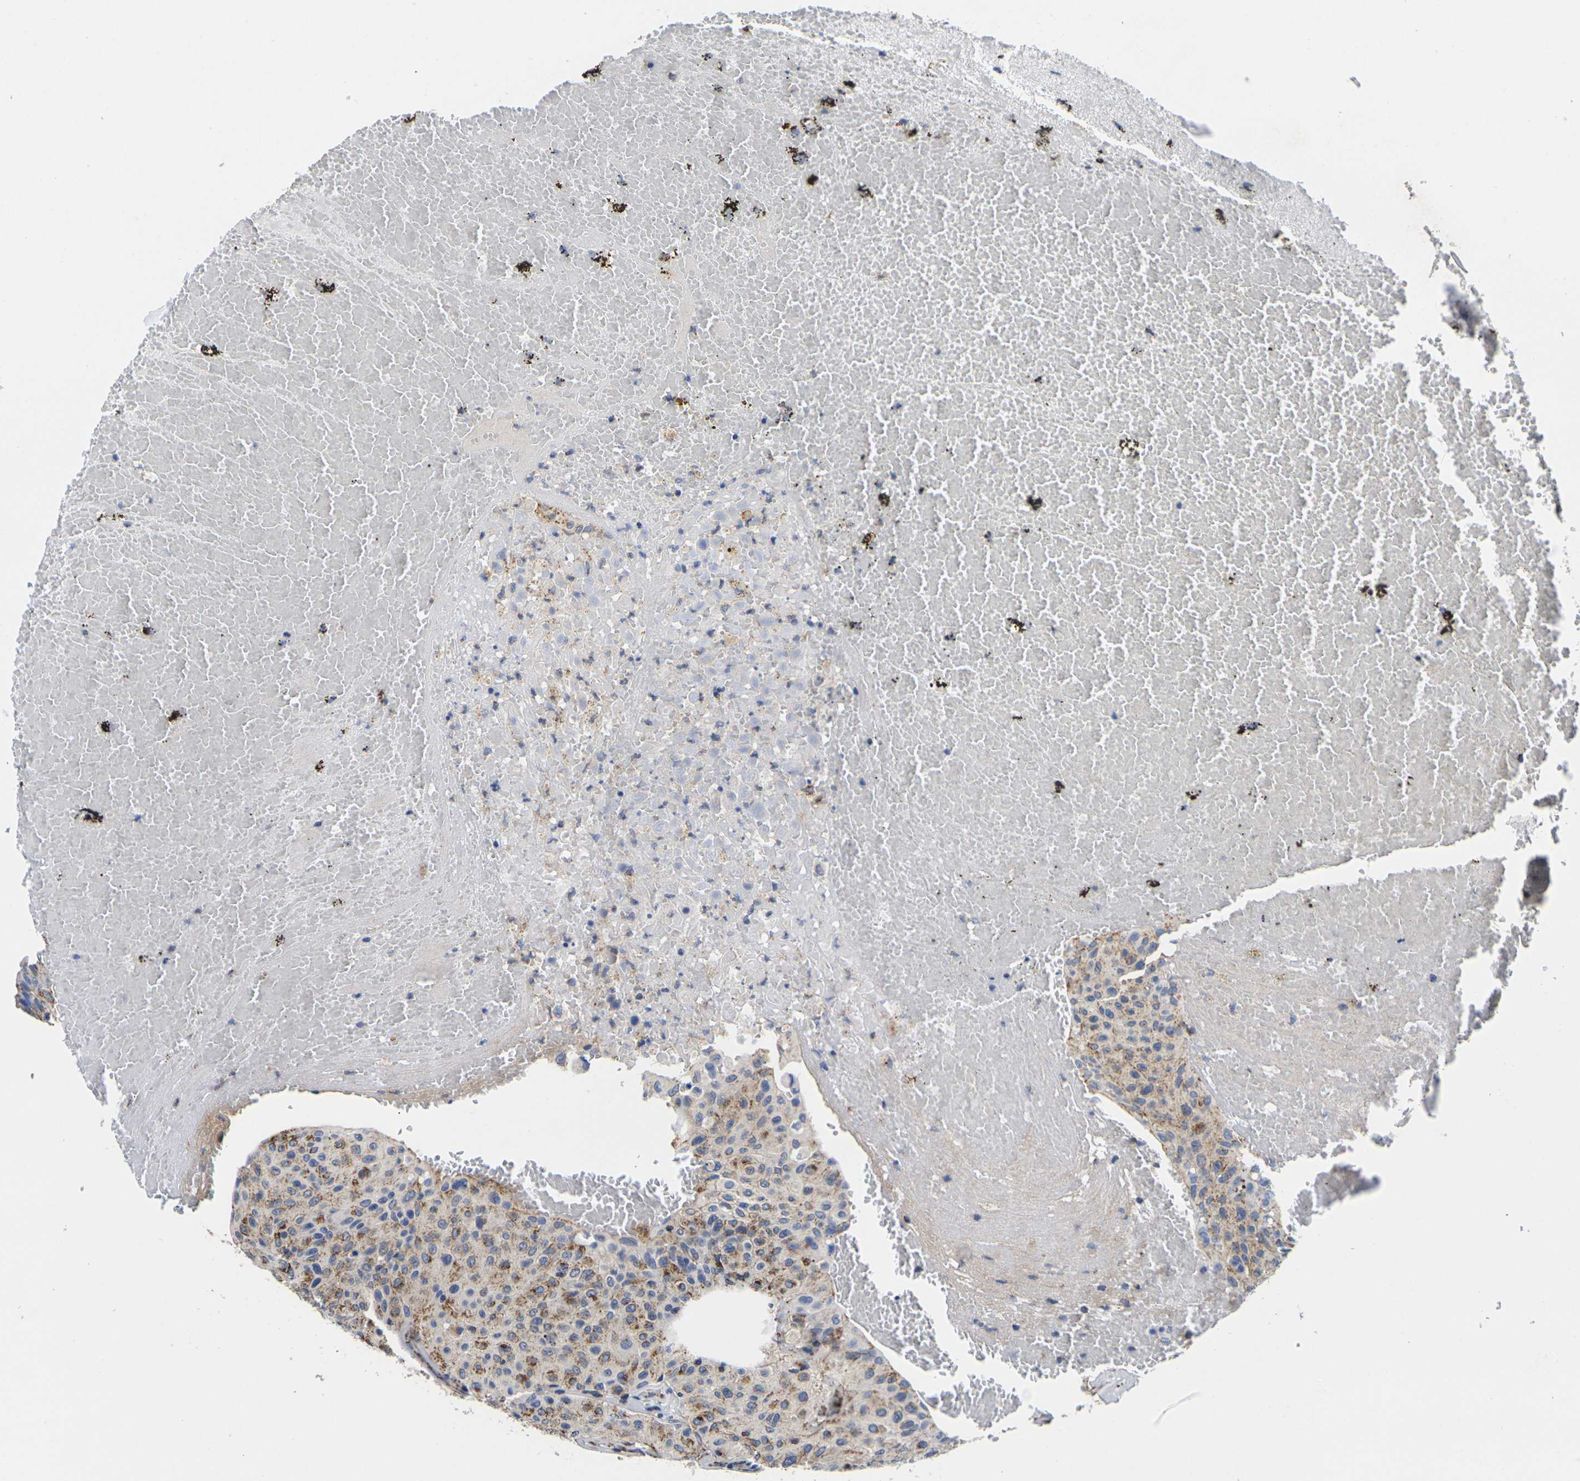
{"staining": {"intensity": "moderate", "quantity": "<25%", "location": "cytoplasmic/membranous"}, "tissue": "urothelial cancer", "cell_type": "Tumor cells", "image_type": "cancer", "snomed": [{"axis": "morphology", "description": "Urothelial carcinoma, High grade"}, {"axis": "topography", "description": "Urinary bladder"}], "caption": "Tumor cells demonstrate low levels of moderate cytoplasmic/membranous expression in about <25% of cells in urothelial cancer.", "gene": "P2RY11", "patient": {"sex": "male", "age": 66}}